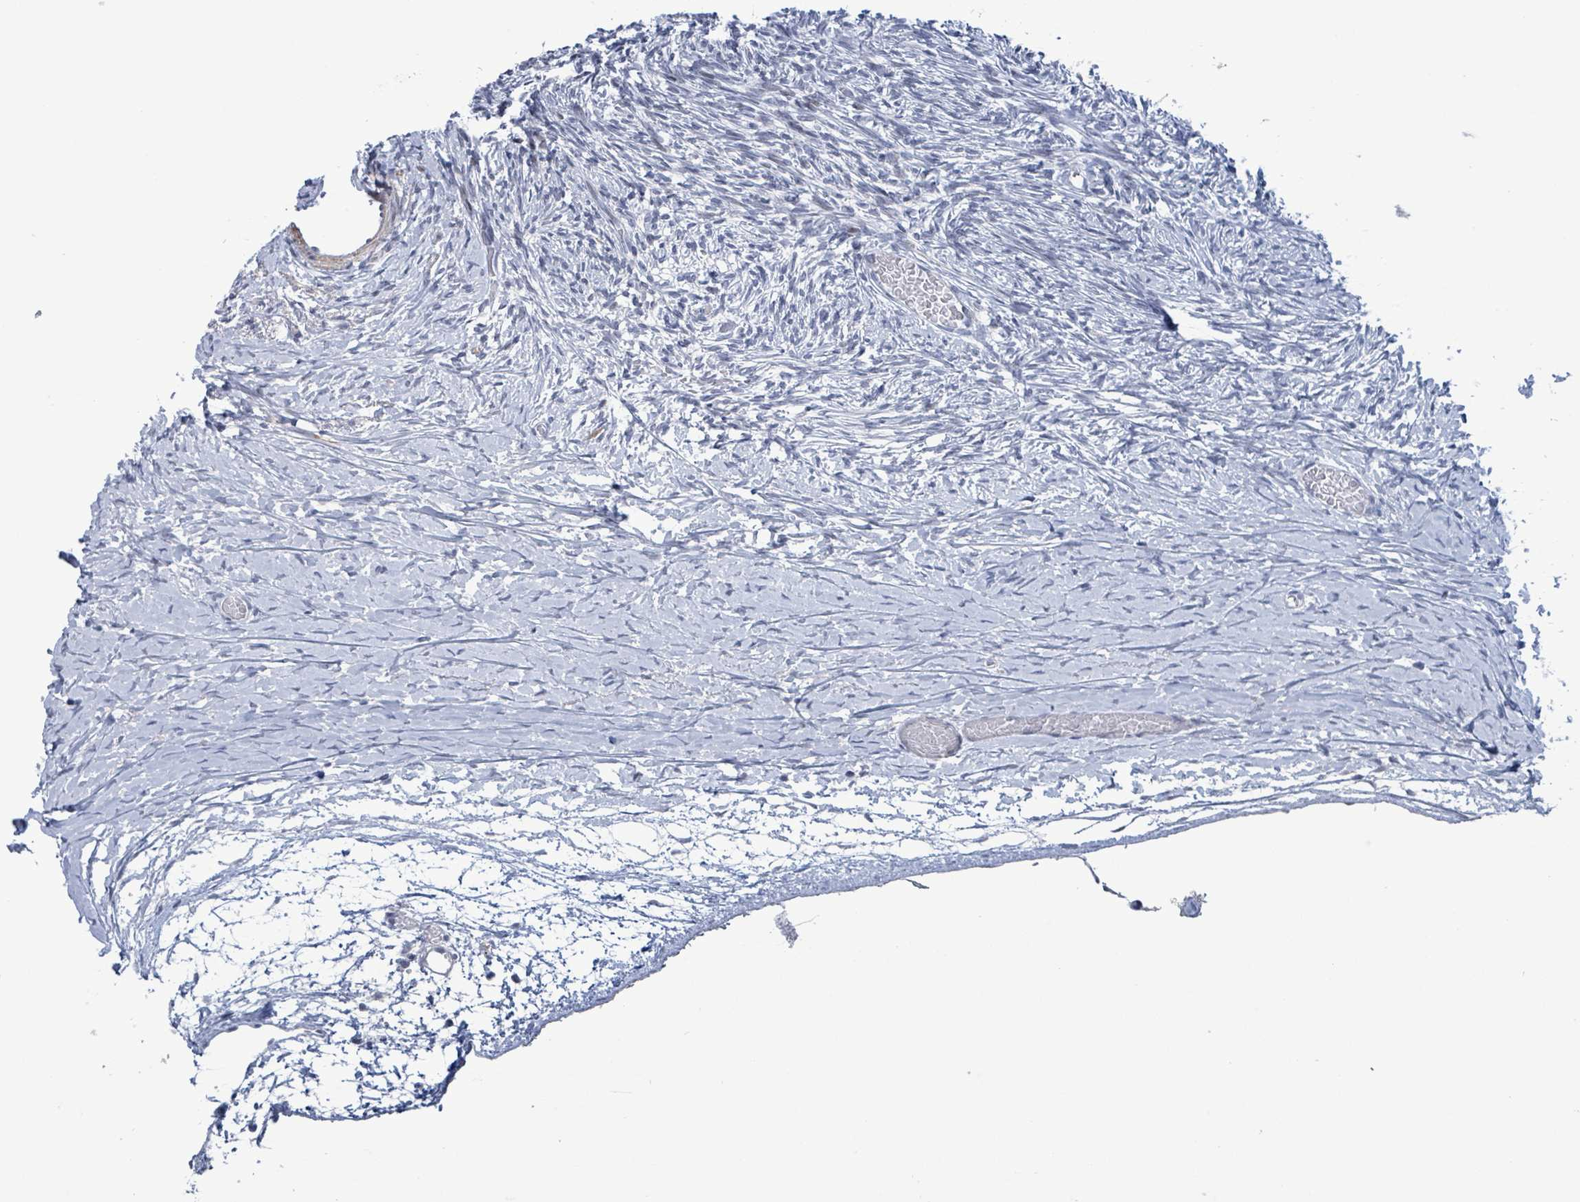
{"staining": {"intensity": "negative", "quantity": "none", "location": "none"}, "tissue": "ovary", "cell_type": "Ovarian stroma cells", "image_type": "normal", "snomed": [{"axis": "morphology", "description": "Normal tissue, NOS"}, {"axis": "topography", "description": "Ovary"}], "caption": "The photomicrograph shows no significant positivity in ovarian stroma cells of ovary. (Immunohistochemistry (ihc), brightfield microscopy, high magnification).", "gene": "NTN3", "patient": {"sex": "female", "age": 39}}